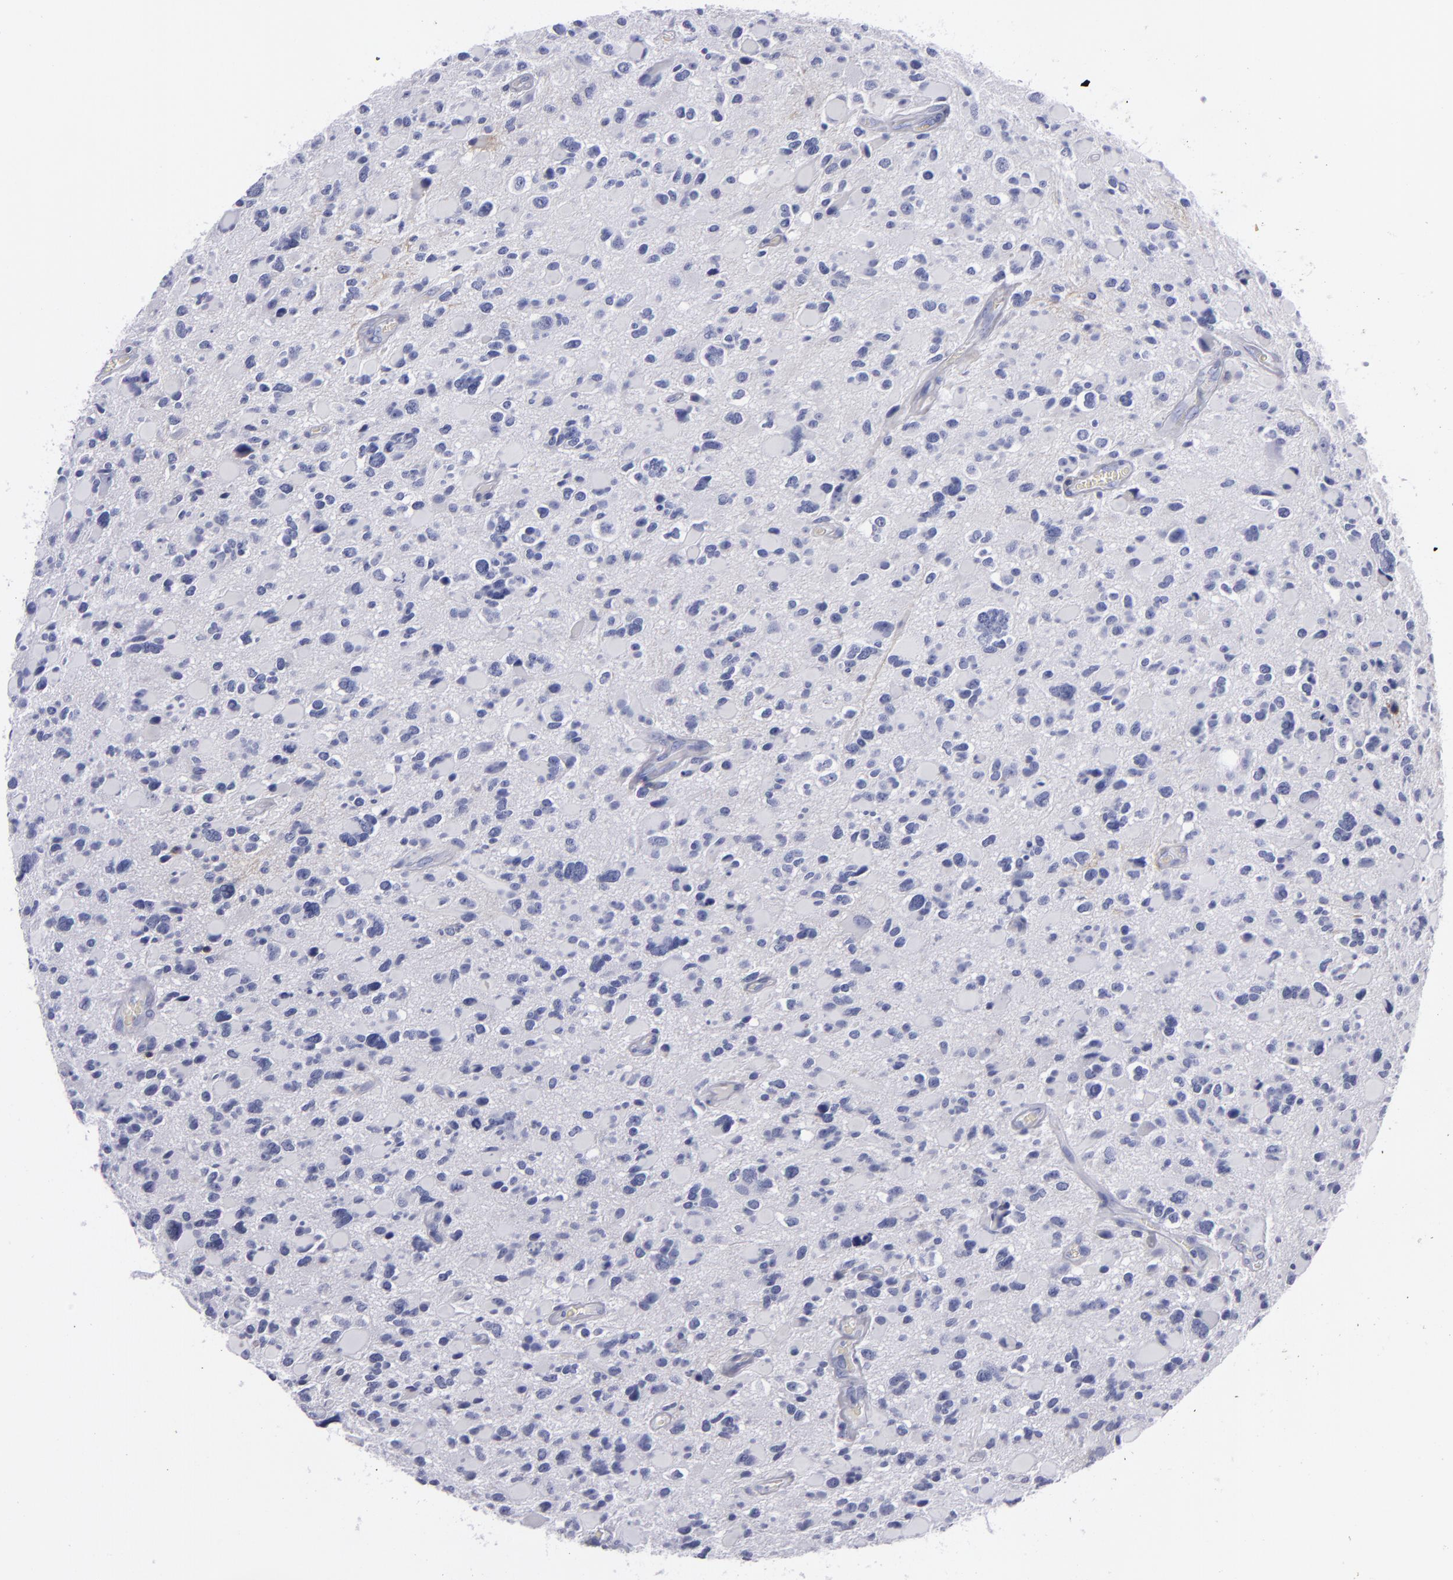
{"staining": {"intensity": "negative", "quantity": "none", "location": "none"}, "tissue": "glioma", "cell_type": "Tumor cells", "image_type": "cancer", "snomed": [{"axis": "morphology", "description": "Glioma, malignant, High grade"}, {"axis": "topography", "description": "Brain"}], "caption": "This photomicrograph is of high-grade glioma (malignant) stained with immunohistochemistry to label a protein in brown with the nuclei are counter-stained blue. There is no expression in tumor cells.", "gene": "CD38", "patient": {"sex": "female", "age": 37}}